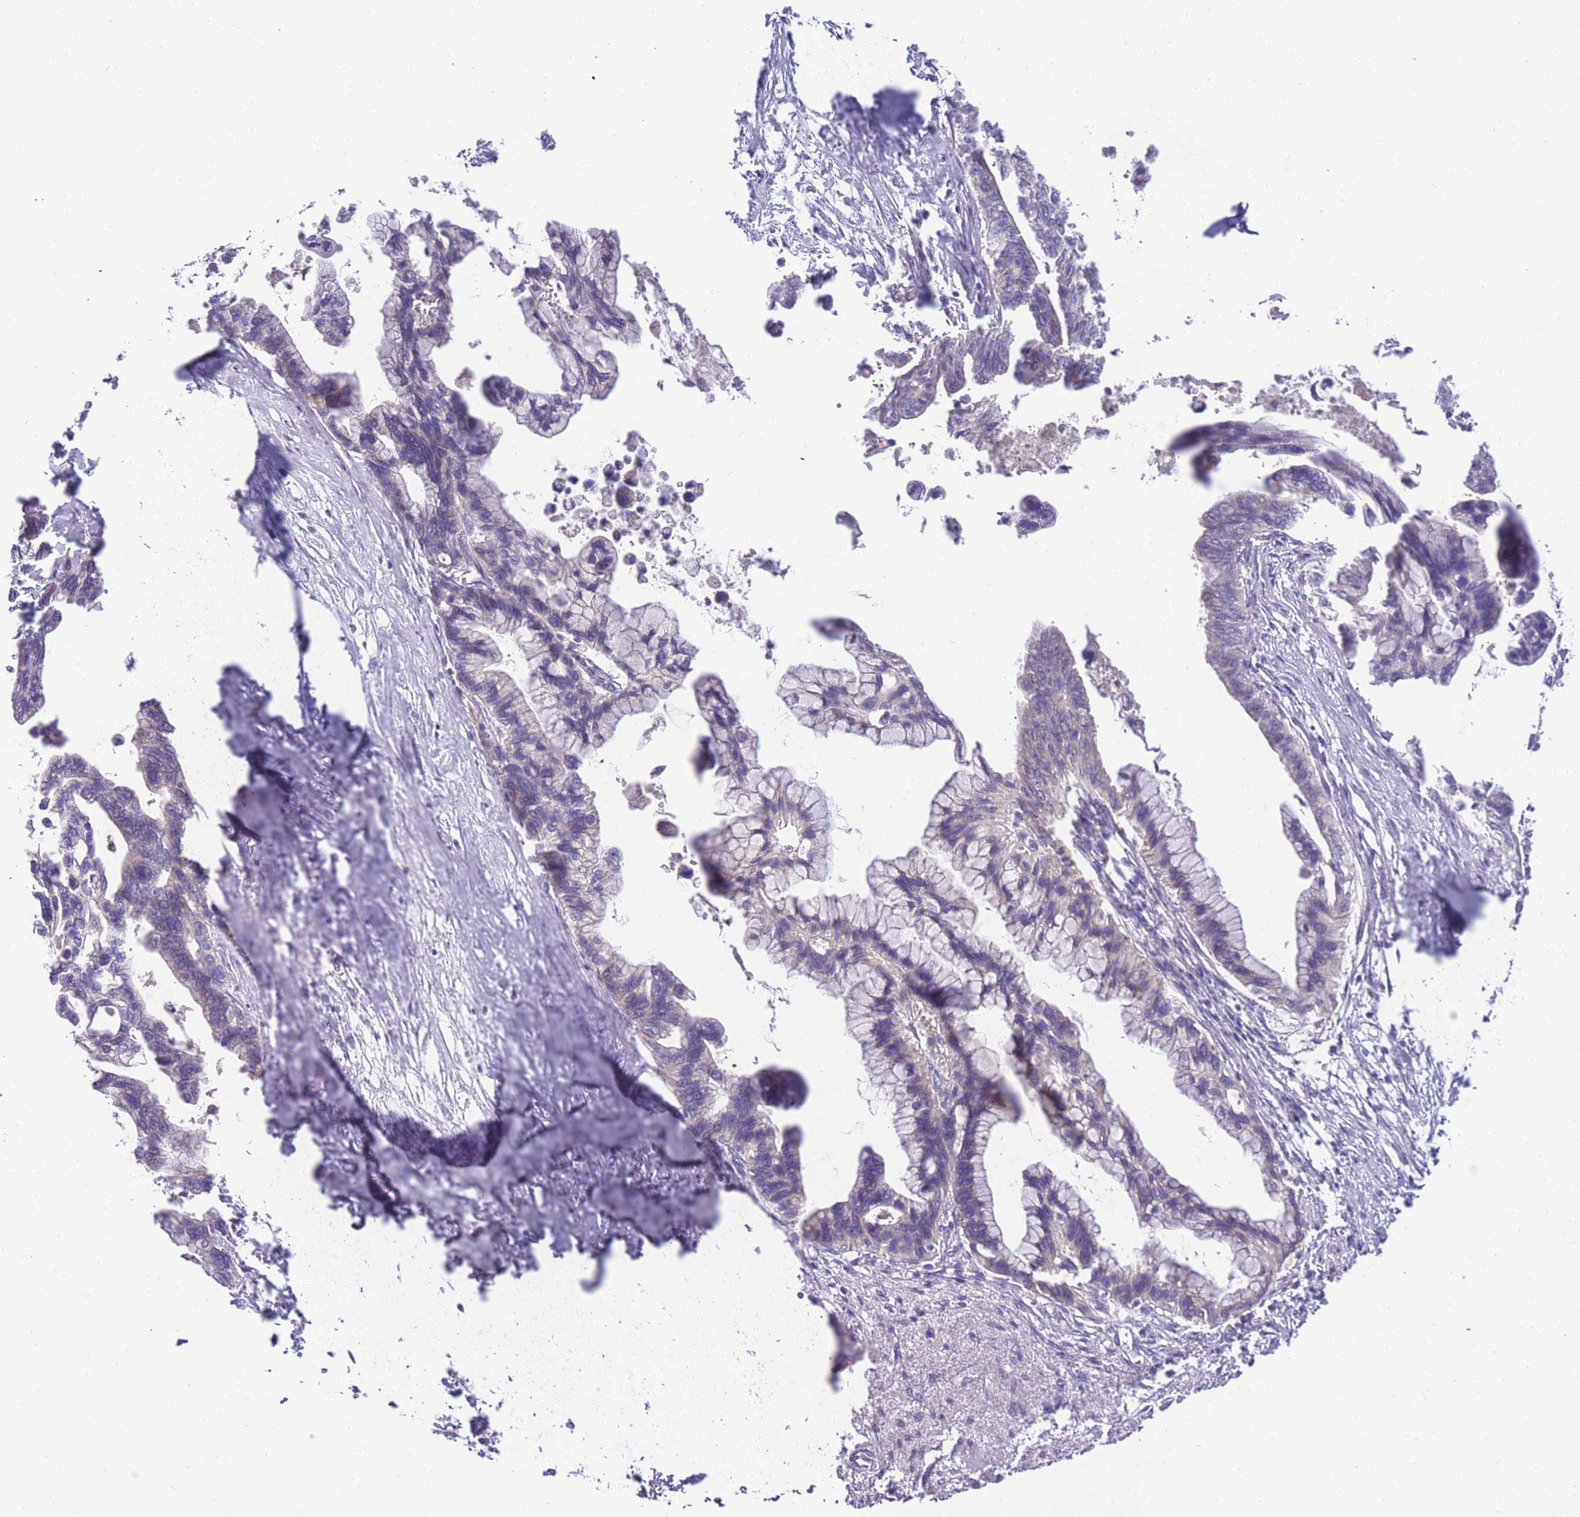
{"staining": {"intensity": "negative", "quantity": "none", "location": "none"}, "tissue": "pancreatic cancer", "cell_type": "Tumor cells", "image_type": "cancer", "snomed": [{"axis": "morphology", "description": "Adenocarcinoma, NOS"}, {"axis": "topography", "description": "Pancreas"}], "caption": "Photomicrograph shows no significant protein staining in tumor cells of pancreatic cancer (adenocarcinoma). (Immunohistochemistry (ihc), brightfield microscopy, high magnification).", "gene": "ZNF577", "patient": {"sex": "female", "age": 83}}